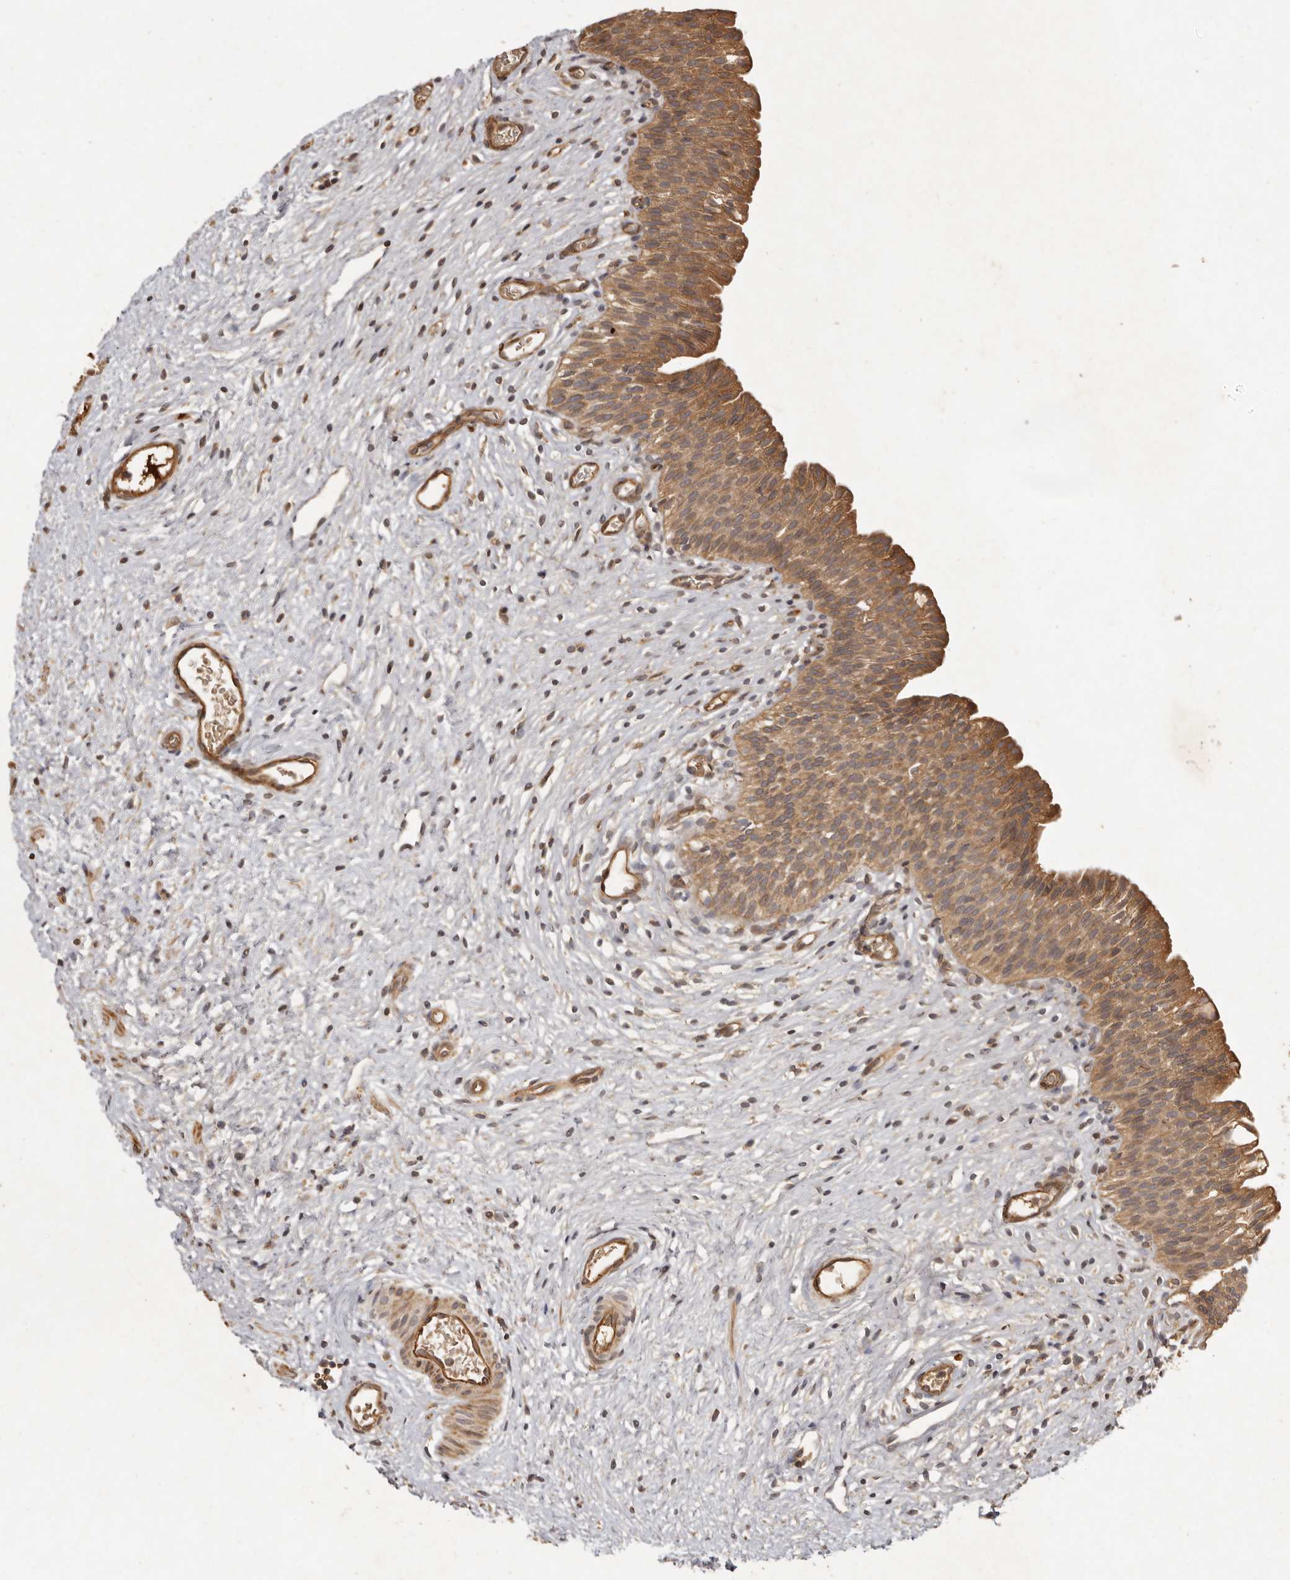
{"staining": {"intensity": "moderate", "quantity": ">75%", "location": "cytoplasmic/membranous"}, "tissue": "urinary bladder", "cell_type": "Urothelial cells", "image_type": "normal", "snomed": [{"axis": "morphology", "description": "Normal tissue, NOS"}, {"axis": "topography", "description": "Urinary bladder"}], "caption": "Benign urinary bladder shows moderate cytoplasmic/membranous staining in approximately >75% of urothelial cells (DAB IHC with brightfield microscopy, high magnification)..", "gene": "SEMA3A", "patient": {"sex": "male", "age": 1}}